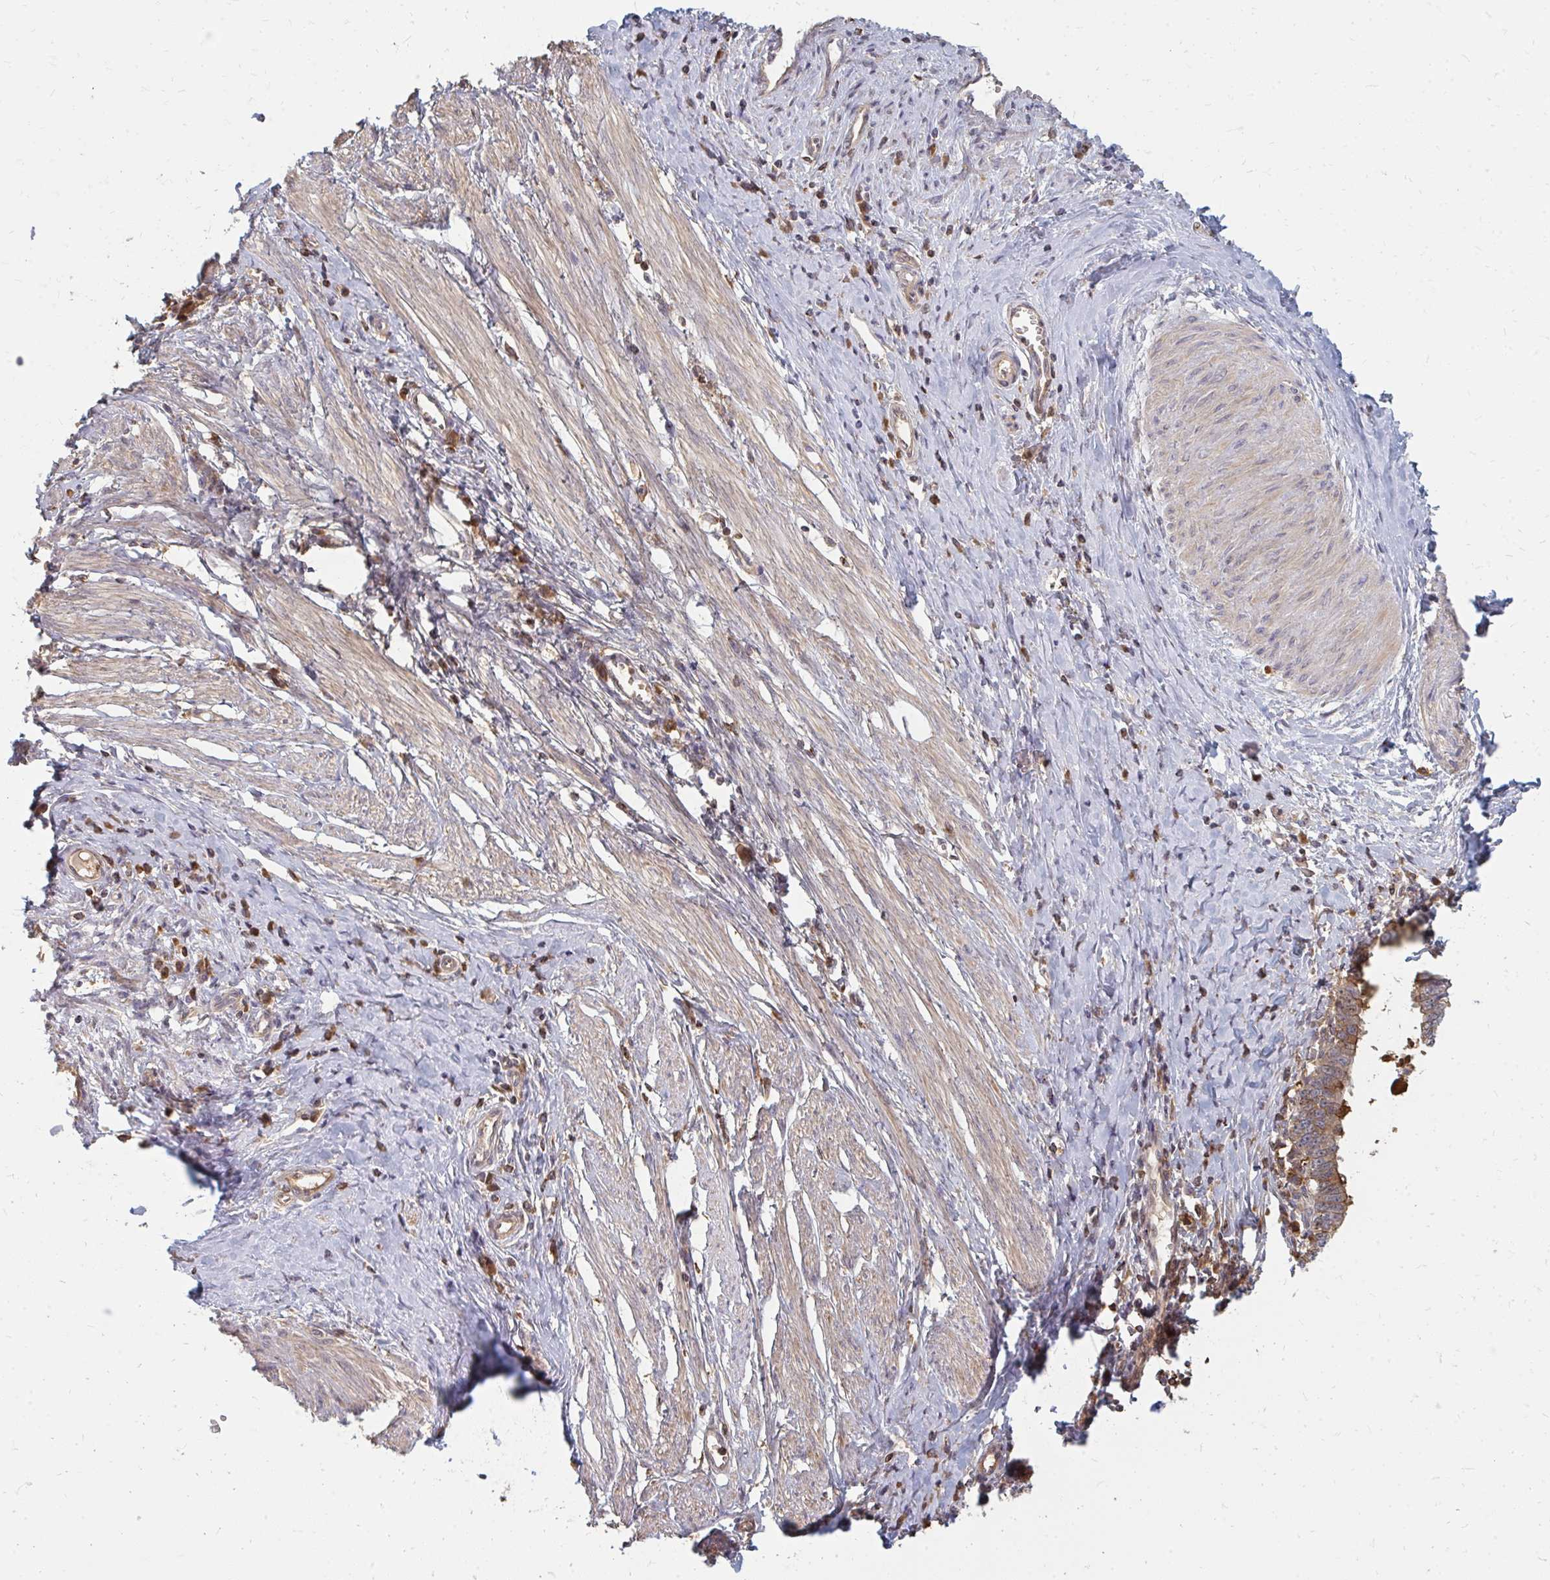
{"staining": {"intensity": "moderate", "quantity": ">75%", "location": "cytoplasmic/membranous"}, "tissue": "cervical cancer", "cell_type": "Tumor cells", "image_type": "cancer", "snomed": [{"axis": "morphology", "description": "Adenocarcinoma, NOS"}, {"axis": "topography", "description": "Cervix"}], "caption": "Brown immunohistochemical staining in human cervical cancer displays moderate cytoplasmic/membranous positivity in approximately >75% of tumor cells.", "gene": "ZNF285", "patient": {"sex": "female", "age": 36}}